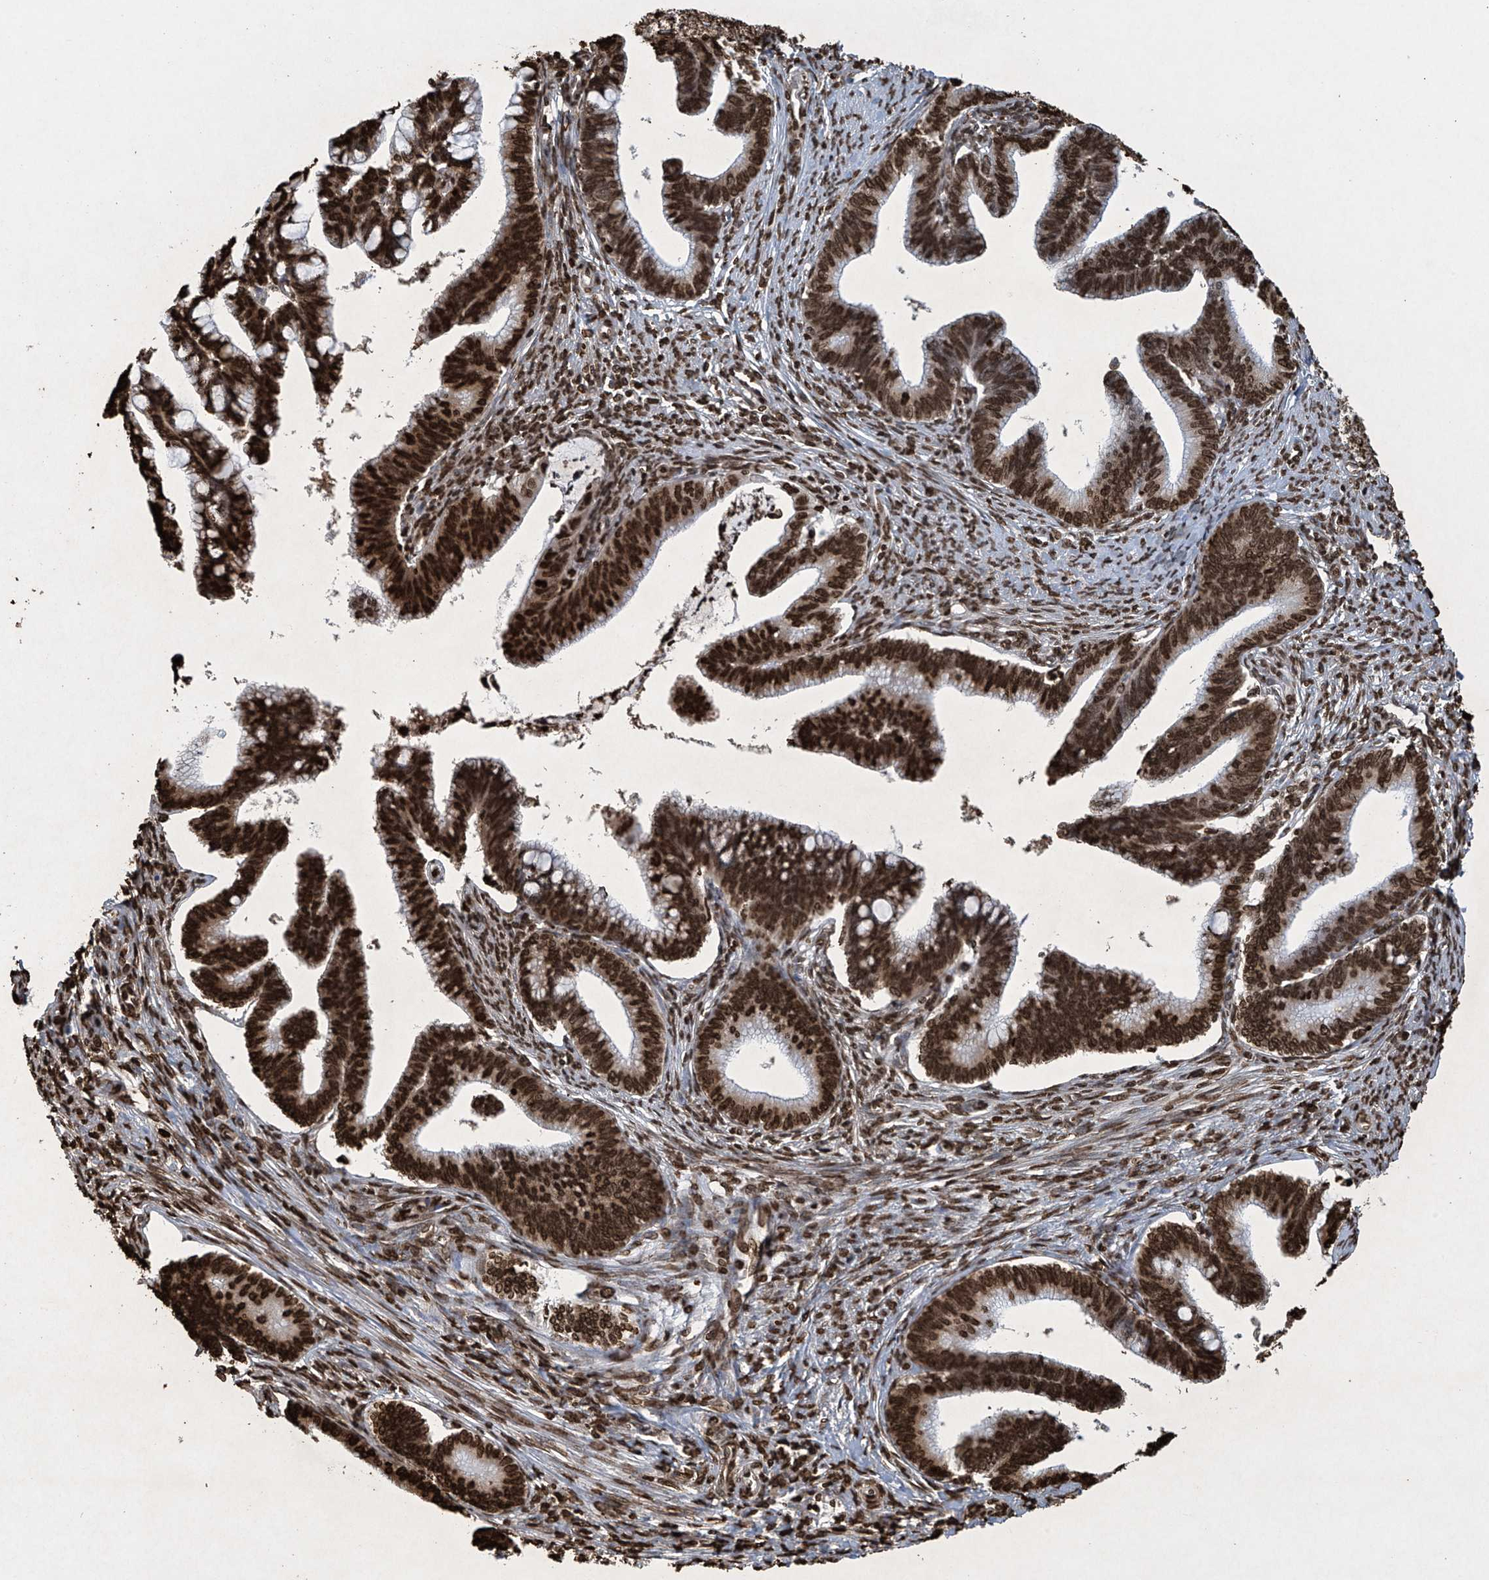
{"staining": {"intensity": "strong", "quantity": ">75%", "location": "nuclear"}, "tissue": "cervical cancer", "cell_type": "Tumor cells", "image_type": "cancer", "snomed": [{"axis": "morphology", "description": "Adenocarcinoma, NOS"}, {"axis": "topography", "description": "Cervix"}], "caption": "Immunohistochemistry (IHC) (DAB (3,3'-diaminobenzidine)) staining of human adenocarcinoma (cervical) displays strong nuclear protein expression in about >75% of tumor cells.", "gene": "H3-3A", "patient": {"sex": "female", "age": 36}}